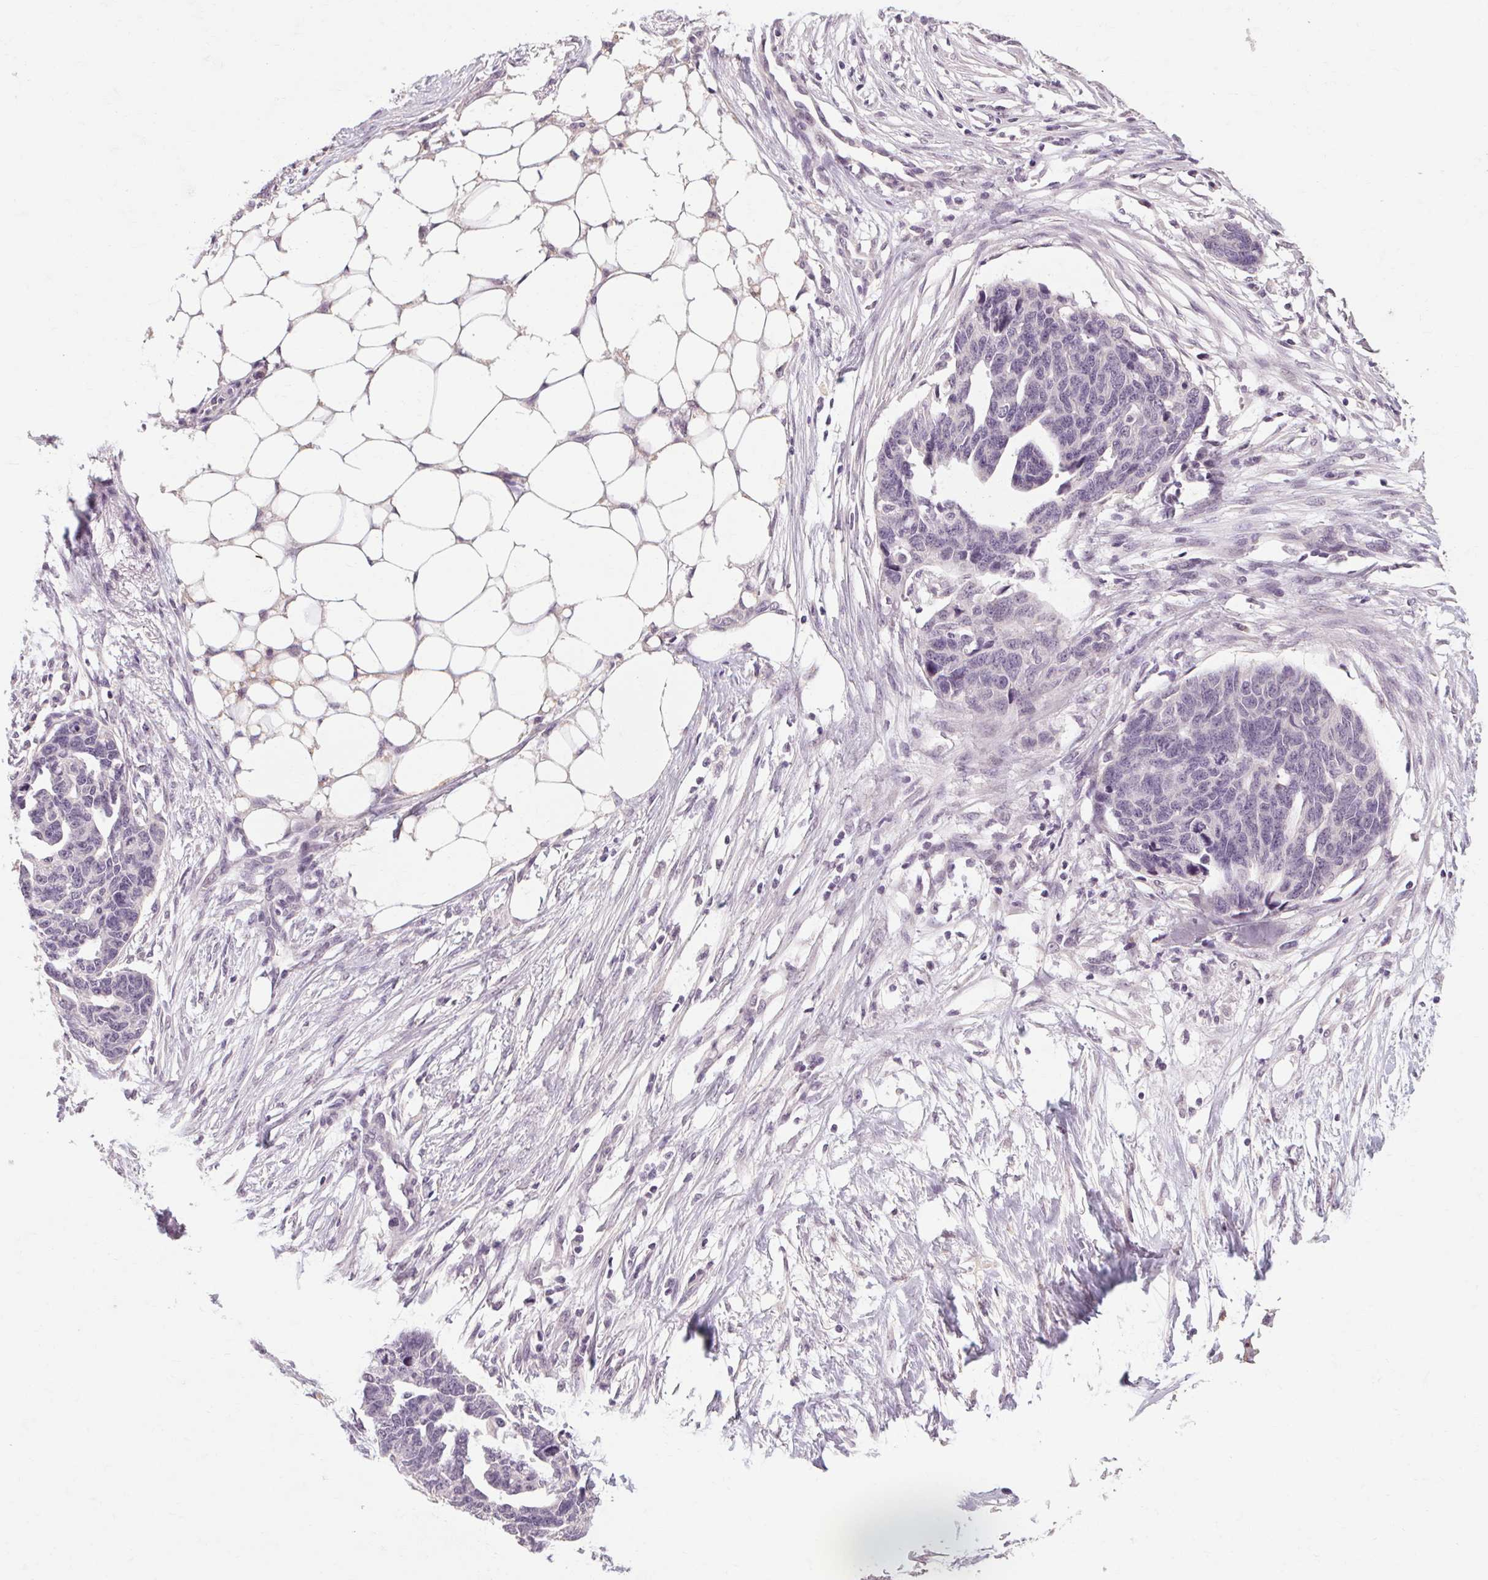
{"staining": {"intensity": "negative", "quantity": "none", "location": "none"}, "tissue": "ovarian cancer", "cell_type": "Tumor cells", "image_type": "cancer", "snomed": [{"axis": "morphology", "description": "Cystadenocarcinoma, serous, NOS"}, {"axis": "topography", "description": "Ovary"}], "caption": "Image shows no significant protein staining in tumor cells of ovarian serous cystadenocarcinoma.", "gene": "POMC", "patient": {"sex": "female", "age": 69}}